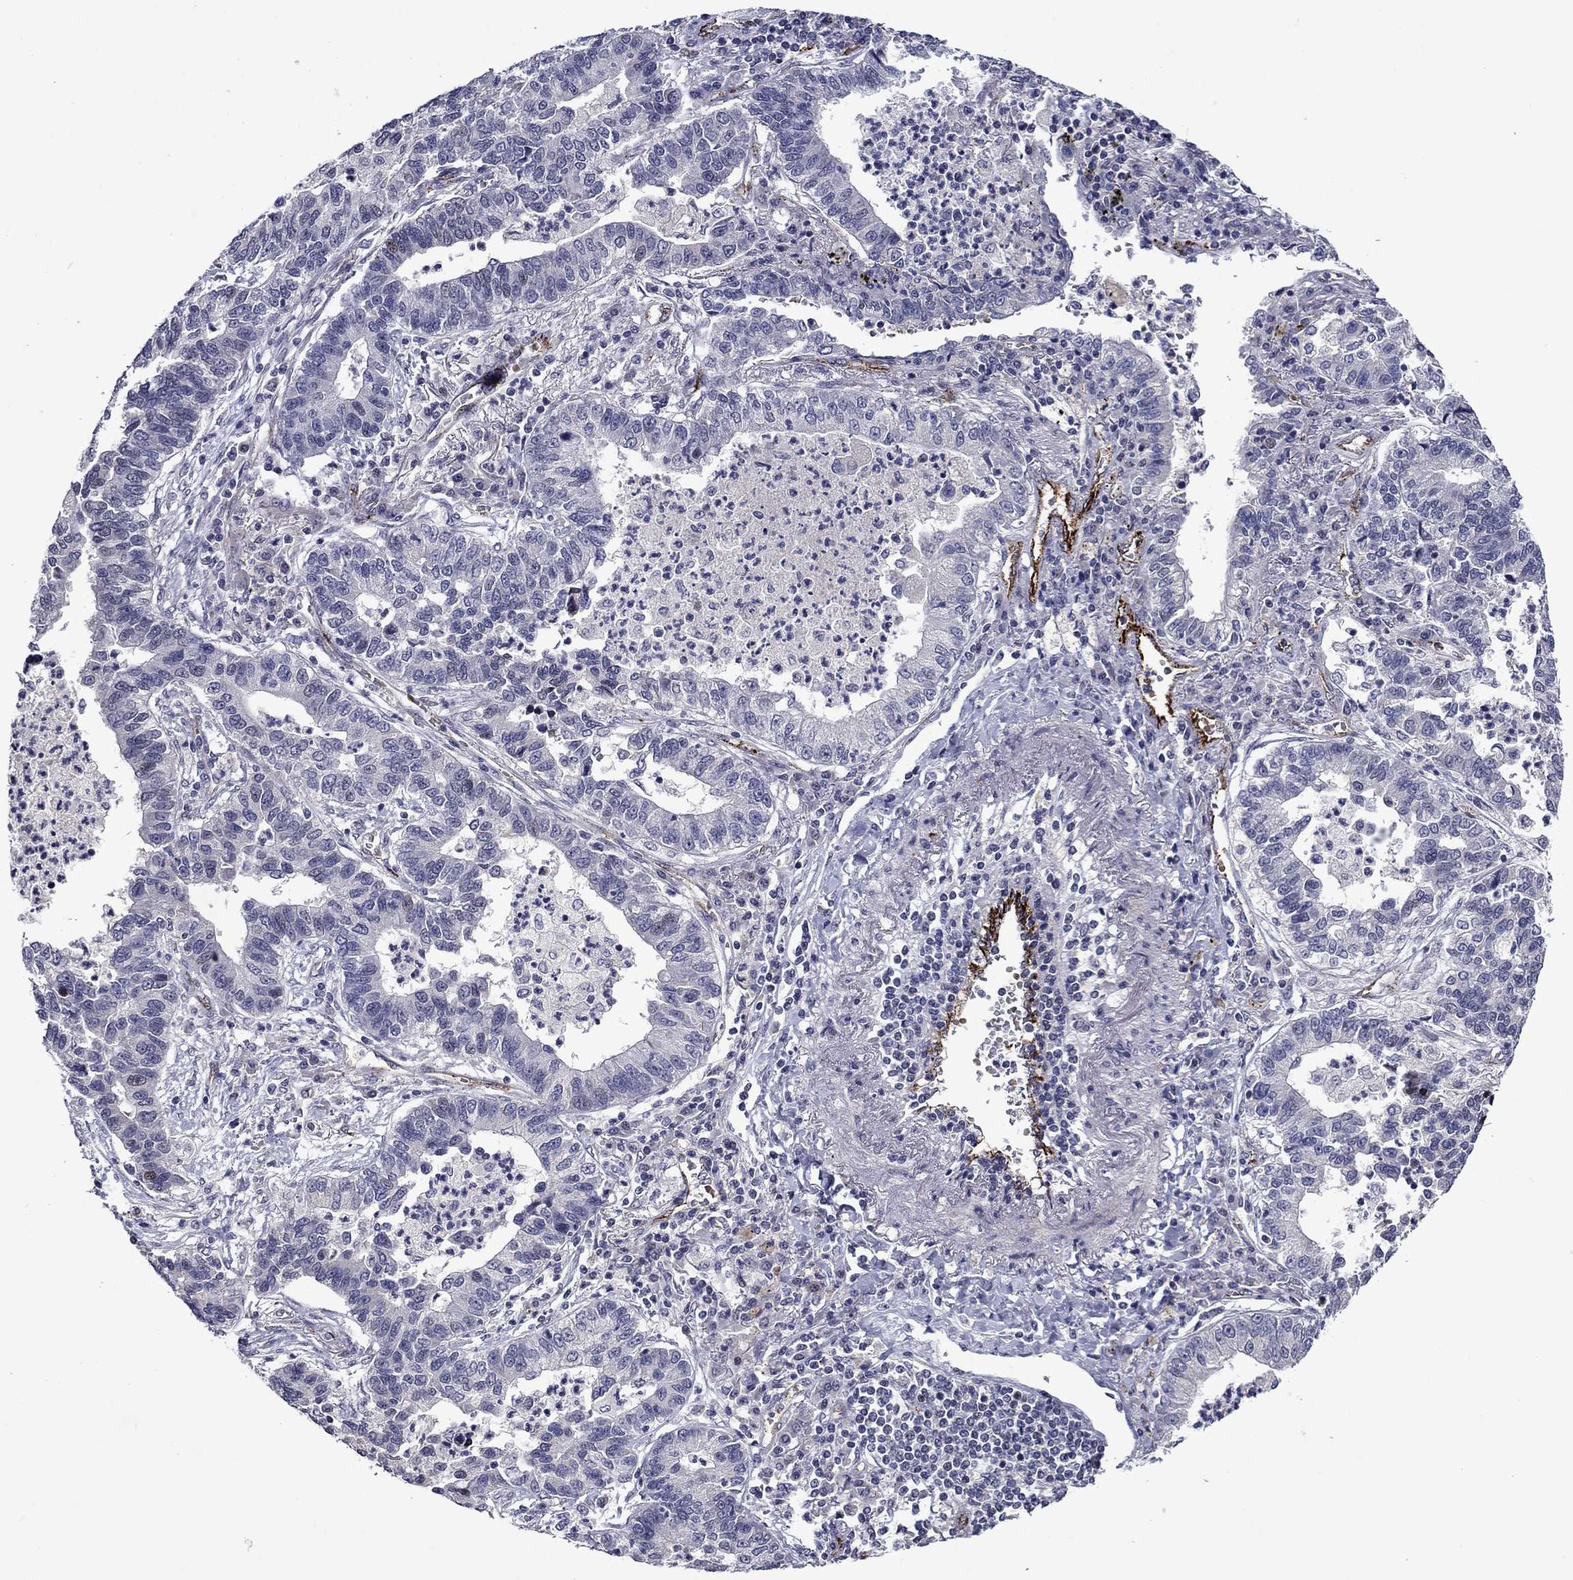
{"staining": {"intensity": "negative", "quantity": "none", "location": "none"}, "tissue": "lung cancer", "cell_type": "Tumor cells", "image_type": "cancer", "snomed": [{"axis": "morphology", "description": "Adenocarcinoma, NOS"}, {"axis": "topography", "description": "Lung"}], "caption": "DAB (3,3'-diaminobenzidine) immunohistochemical staining of lung cancer (adenocarcinoma) displays no significant expression in tumor cells. (DAB (3,3'-diaminobenzidine) IHC with hematoxylin counter stain).", "gene": "SLITRK1", "patient": {"sex": "female", "age": 57}}